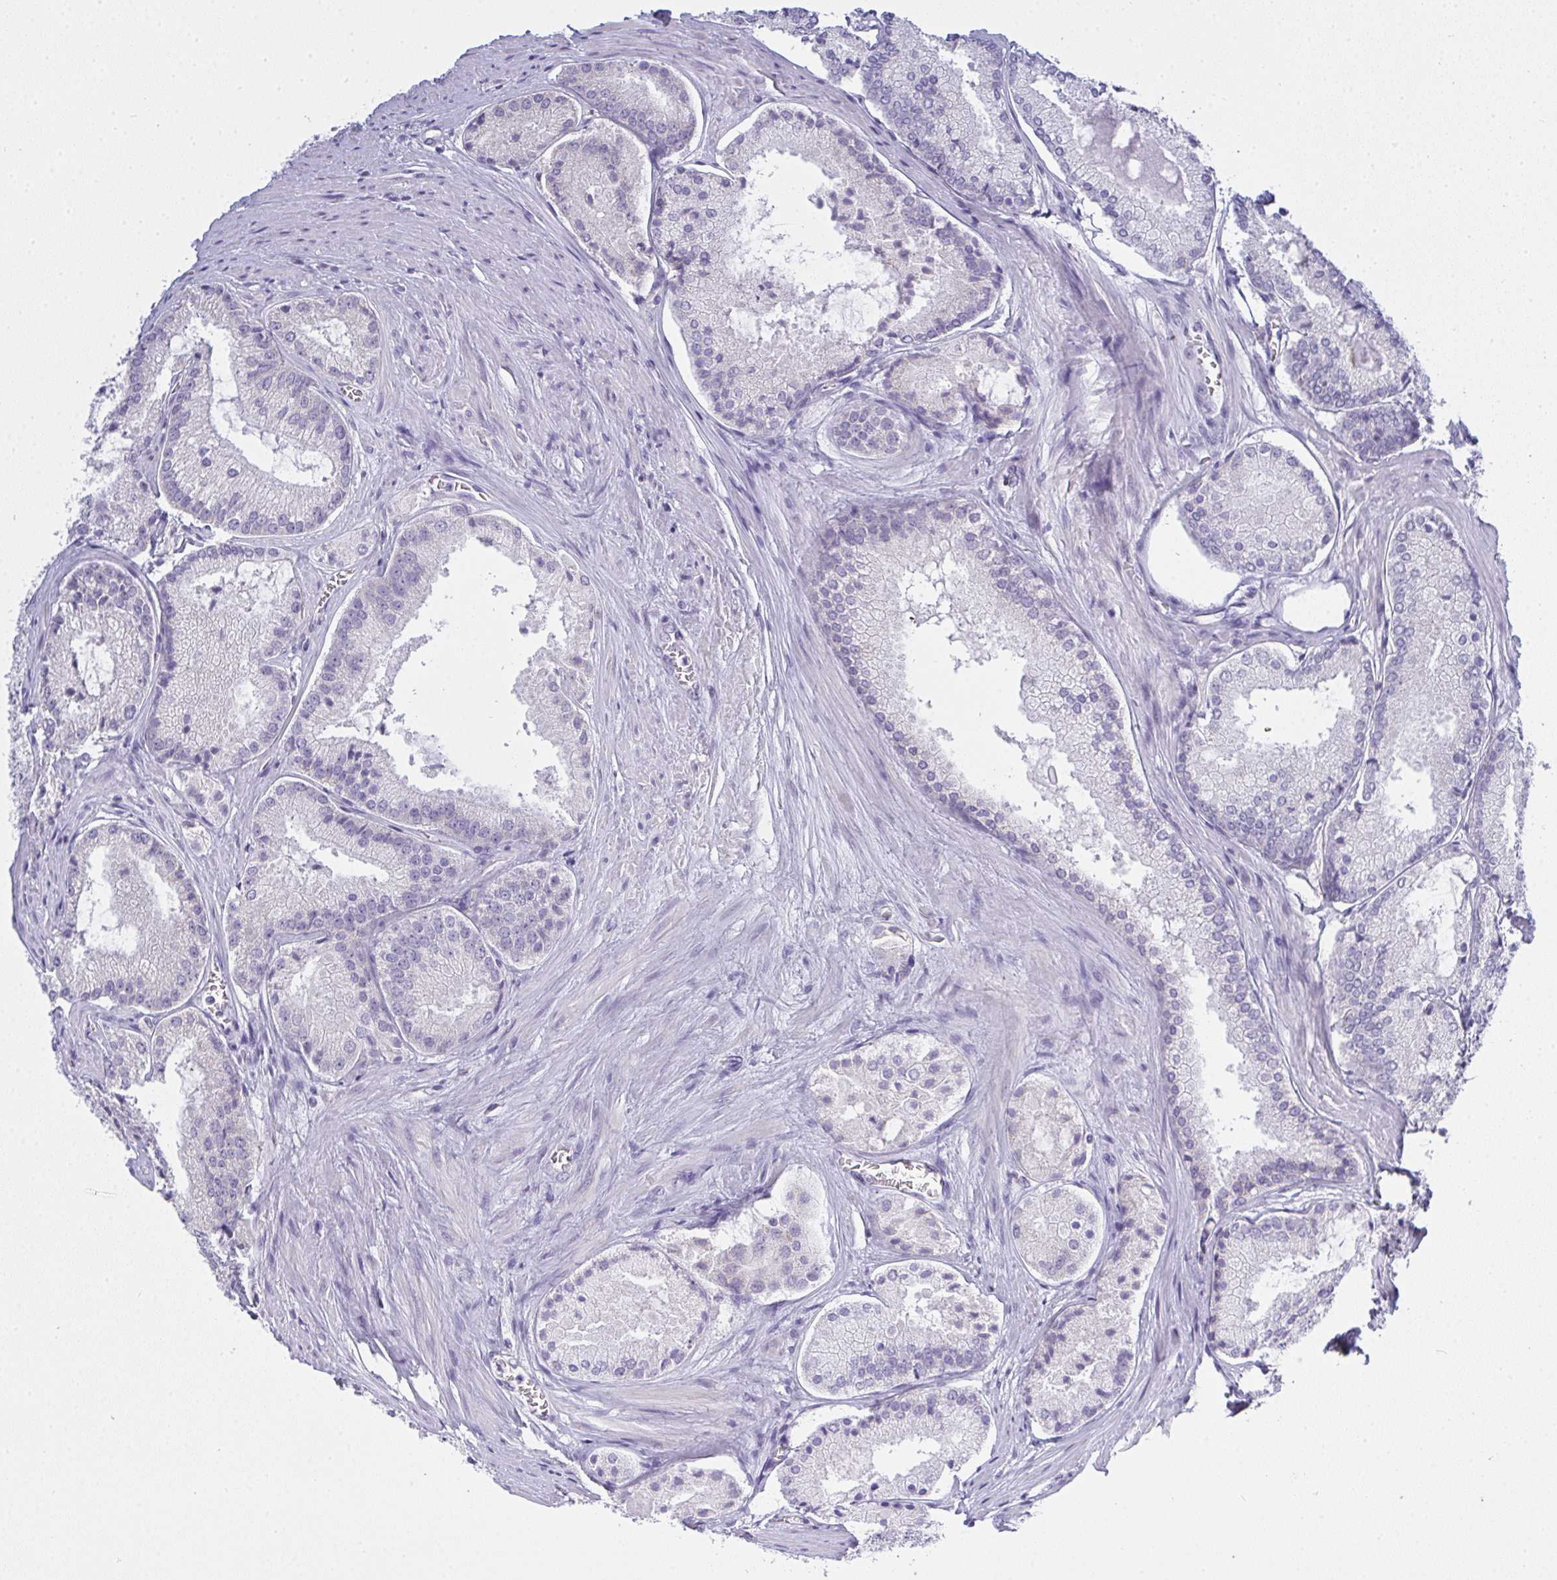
{"staining": {"intensity": "negative", "quantity": "none", "location": "none"}, "tissue": "prostate cancer", "cell_type": "Tumor cells", "image_type": "cancer", "snomed": [{"axis": "morphology", "description": "Adenocarcinoma, High grade"}, {"axis": "topography", "description": "Prostate"}], "caption": "A histopathology image of adenocarcinoma (high-grade) (prostate) stained for a protein exhibits no brown staining in tumor cells.", "gene": "GSDMB", "patient": {"sex": "male", "age": 73}}